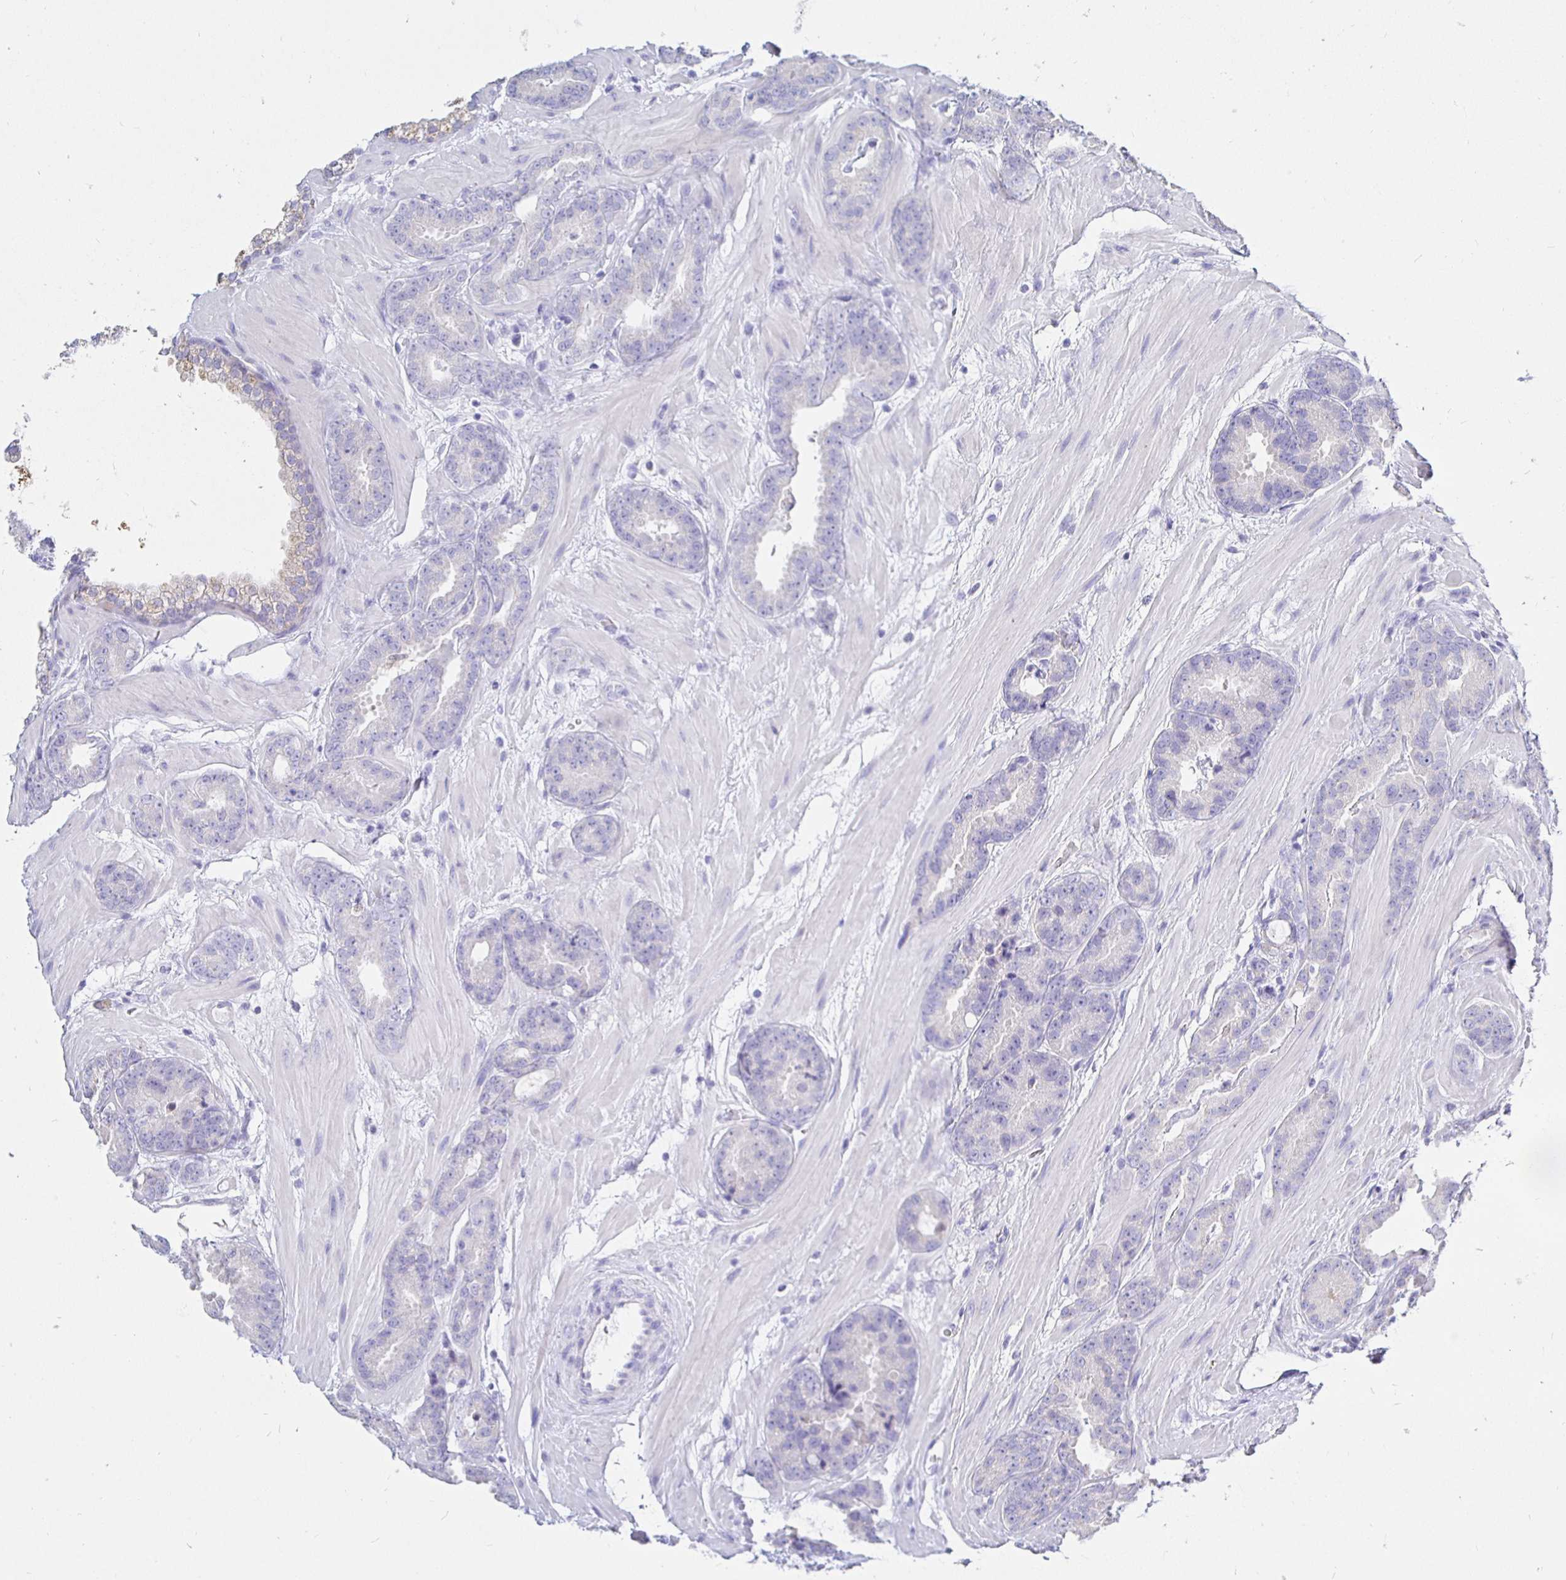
{"staining": {"intensity": "negative", "quantity": "none", "location": "none"}, "tissue": "prostate cancer", "cell_type": "Tumor cells", "image_type": "cancer", "snomed": [{"axis": "morphology", "description": "Adenocarcinoma, Low grade"}, {"axis": "topography", "description": "Prostate"}], "caption": "Tumor cells show no significant positivity in prostate adenocarcinoma (low-grade).", "gene": "UMOD", "patient": {"sex": "male", "age": 62}}